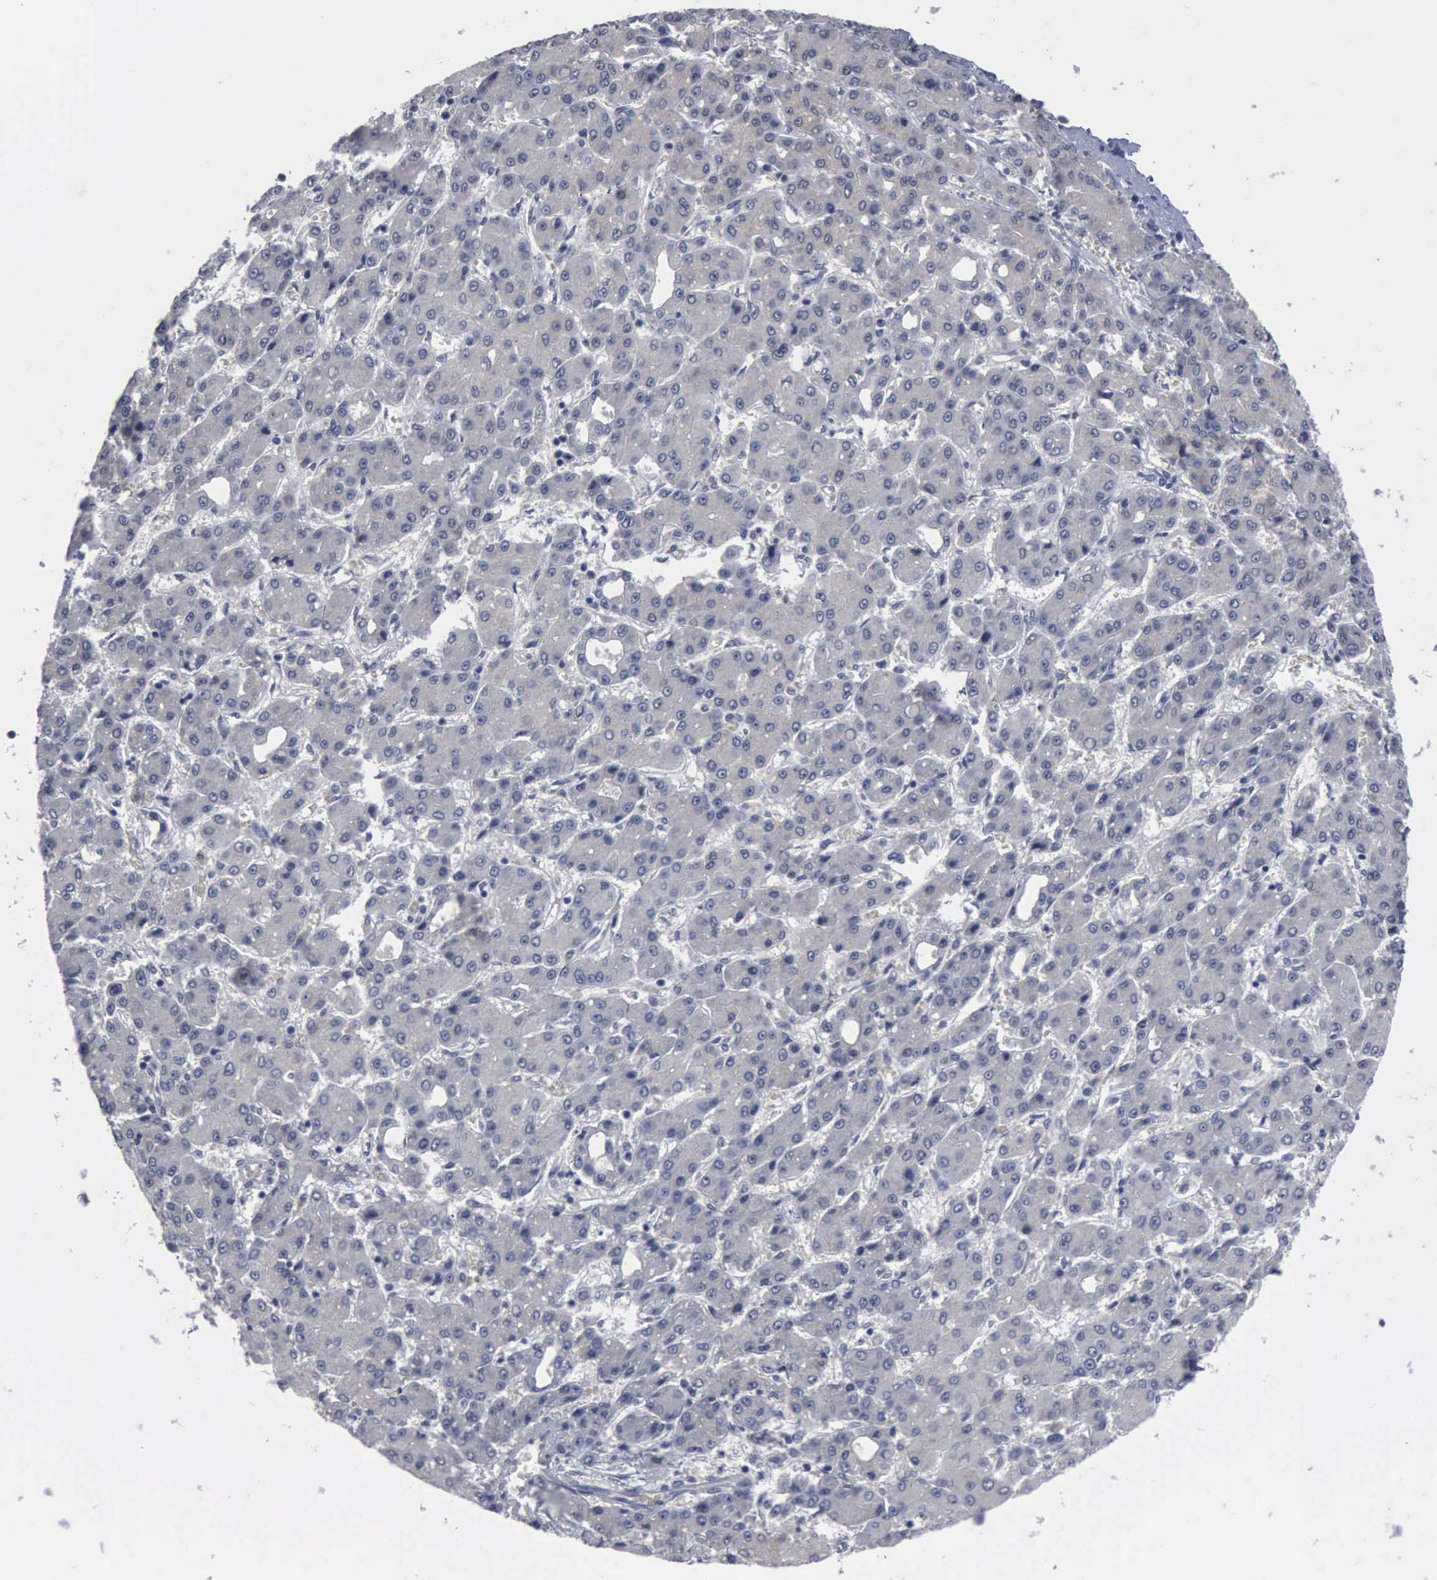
{"staining": {"intensity": "negative", "quantity": "none", "location": "none"}, "tissue": "liver cancer", "cell_type": "Tumor cells", "image_type": "cancer", "snomed": [{"axis": "morphology", "description": "Carcinoma, Hepatocellular, NOS"}, {"axis": "topography", "description": "Liver"}], "caption": "Tumor cells show no significant protein staining in liver hepatocellular carcinoma.", "gene": "MYO18B", "patient": {"sex": "male", "age": 69}}